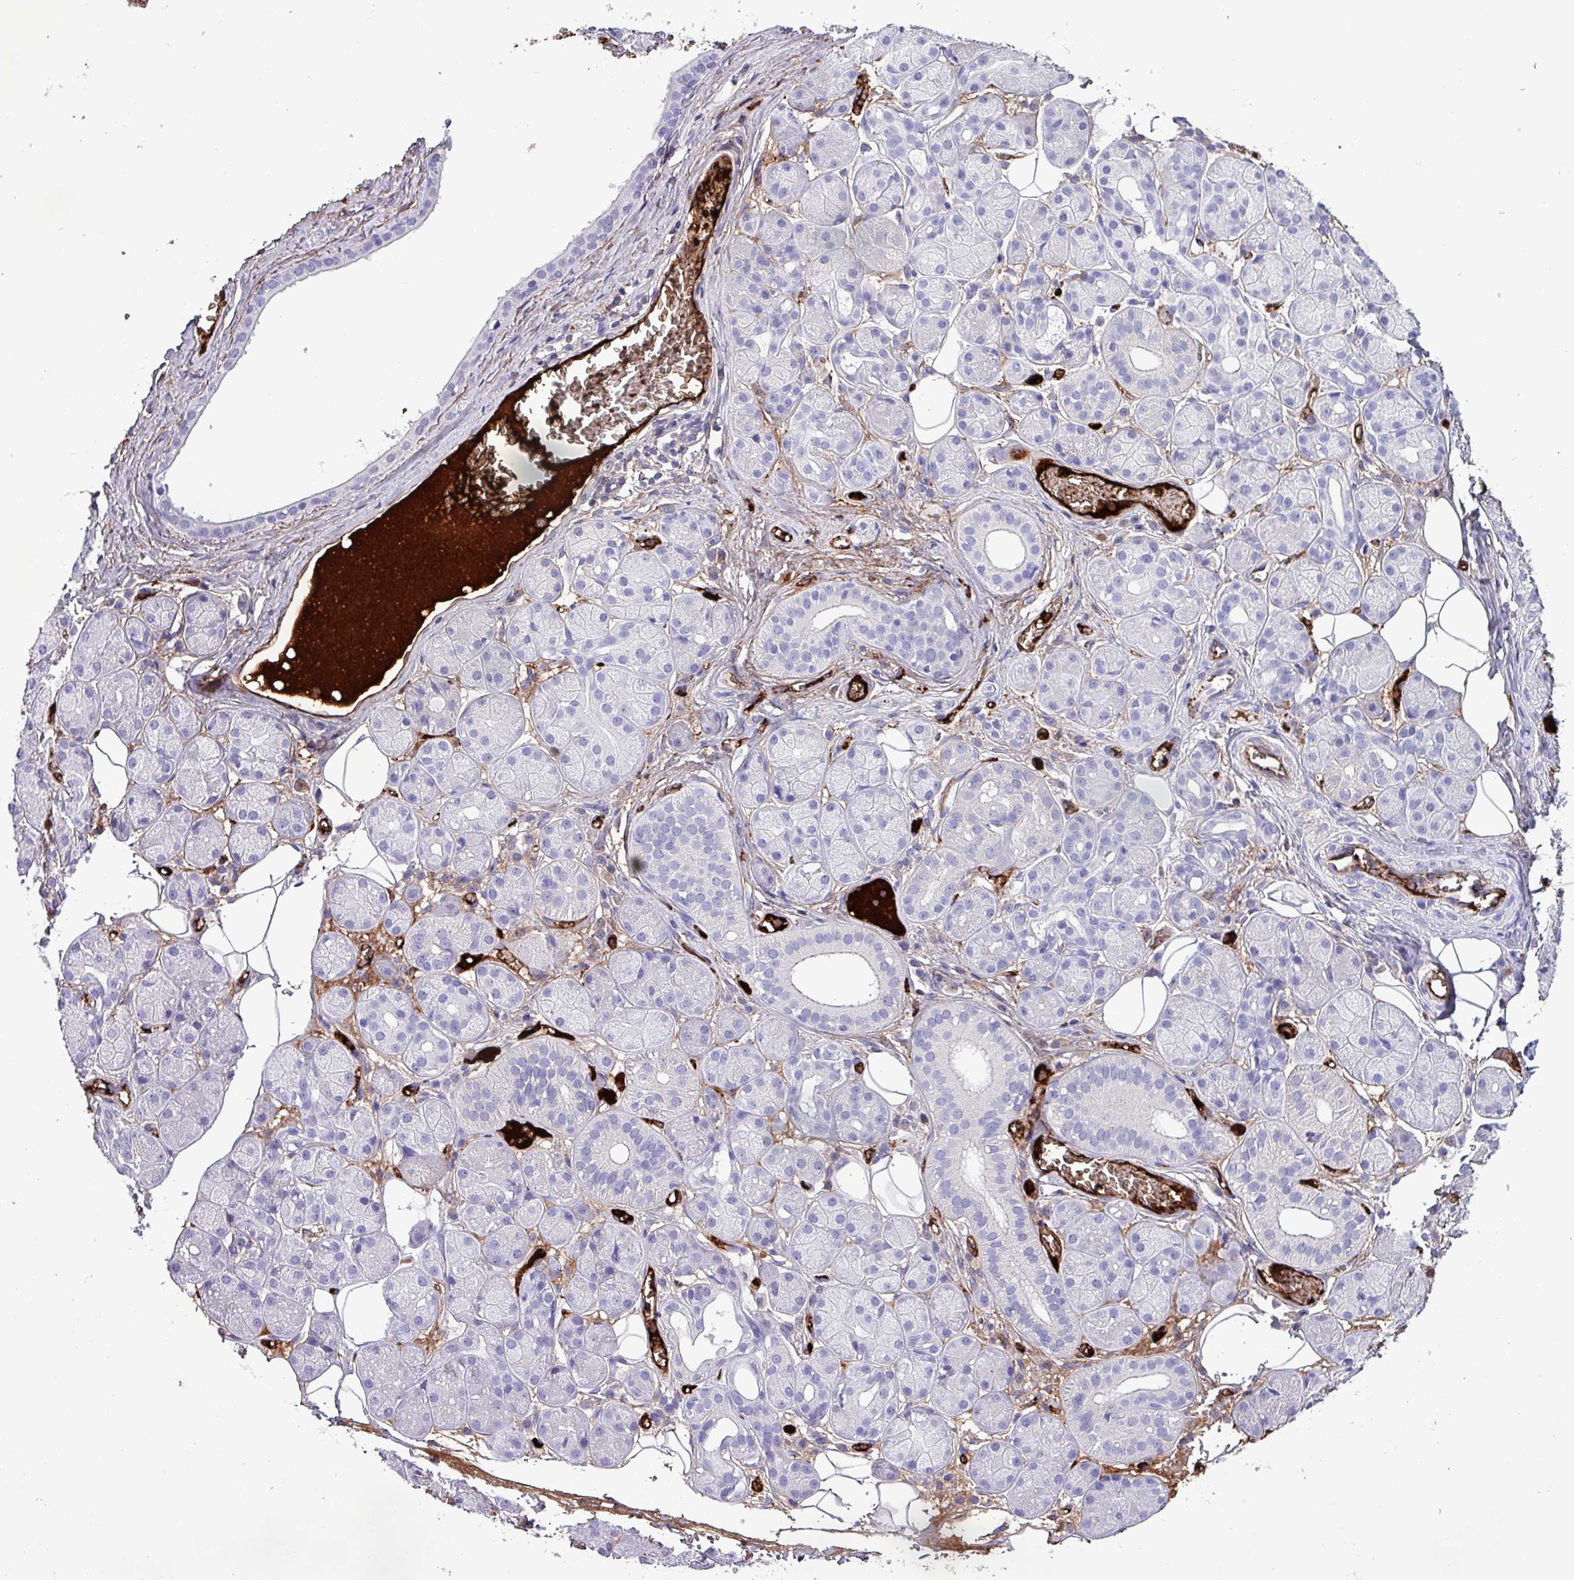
{"staining": {"intensity": "negative", "quantity": "none", "location": "none"}, "tissue": "salivary gland", "cell_type": "Glandular cells", "image_type": "normal", "snomed": [{"axis": "morphology", "description": "Squamous cell carcinoma, NOS"}, {"axis": "topography", "description": "Skin"}, {"axis": "topography", "description": "Head-Neck"}], "caption": "An immunohistochemistry histopathology image of unremarkable salivary gland is shown. There is no staining in glandular cells of salivary gland. (Stains: DAB immunohistochemistry with hematoxylin counter stain, Microscopy: brightfield microscopy at high magnification).", "gene": "HPR", "patient": {"sex": "male", "age": 80}}